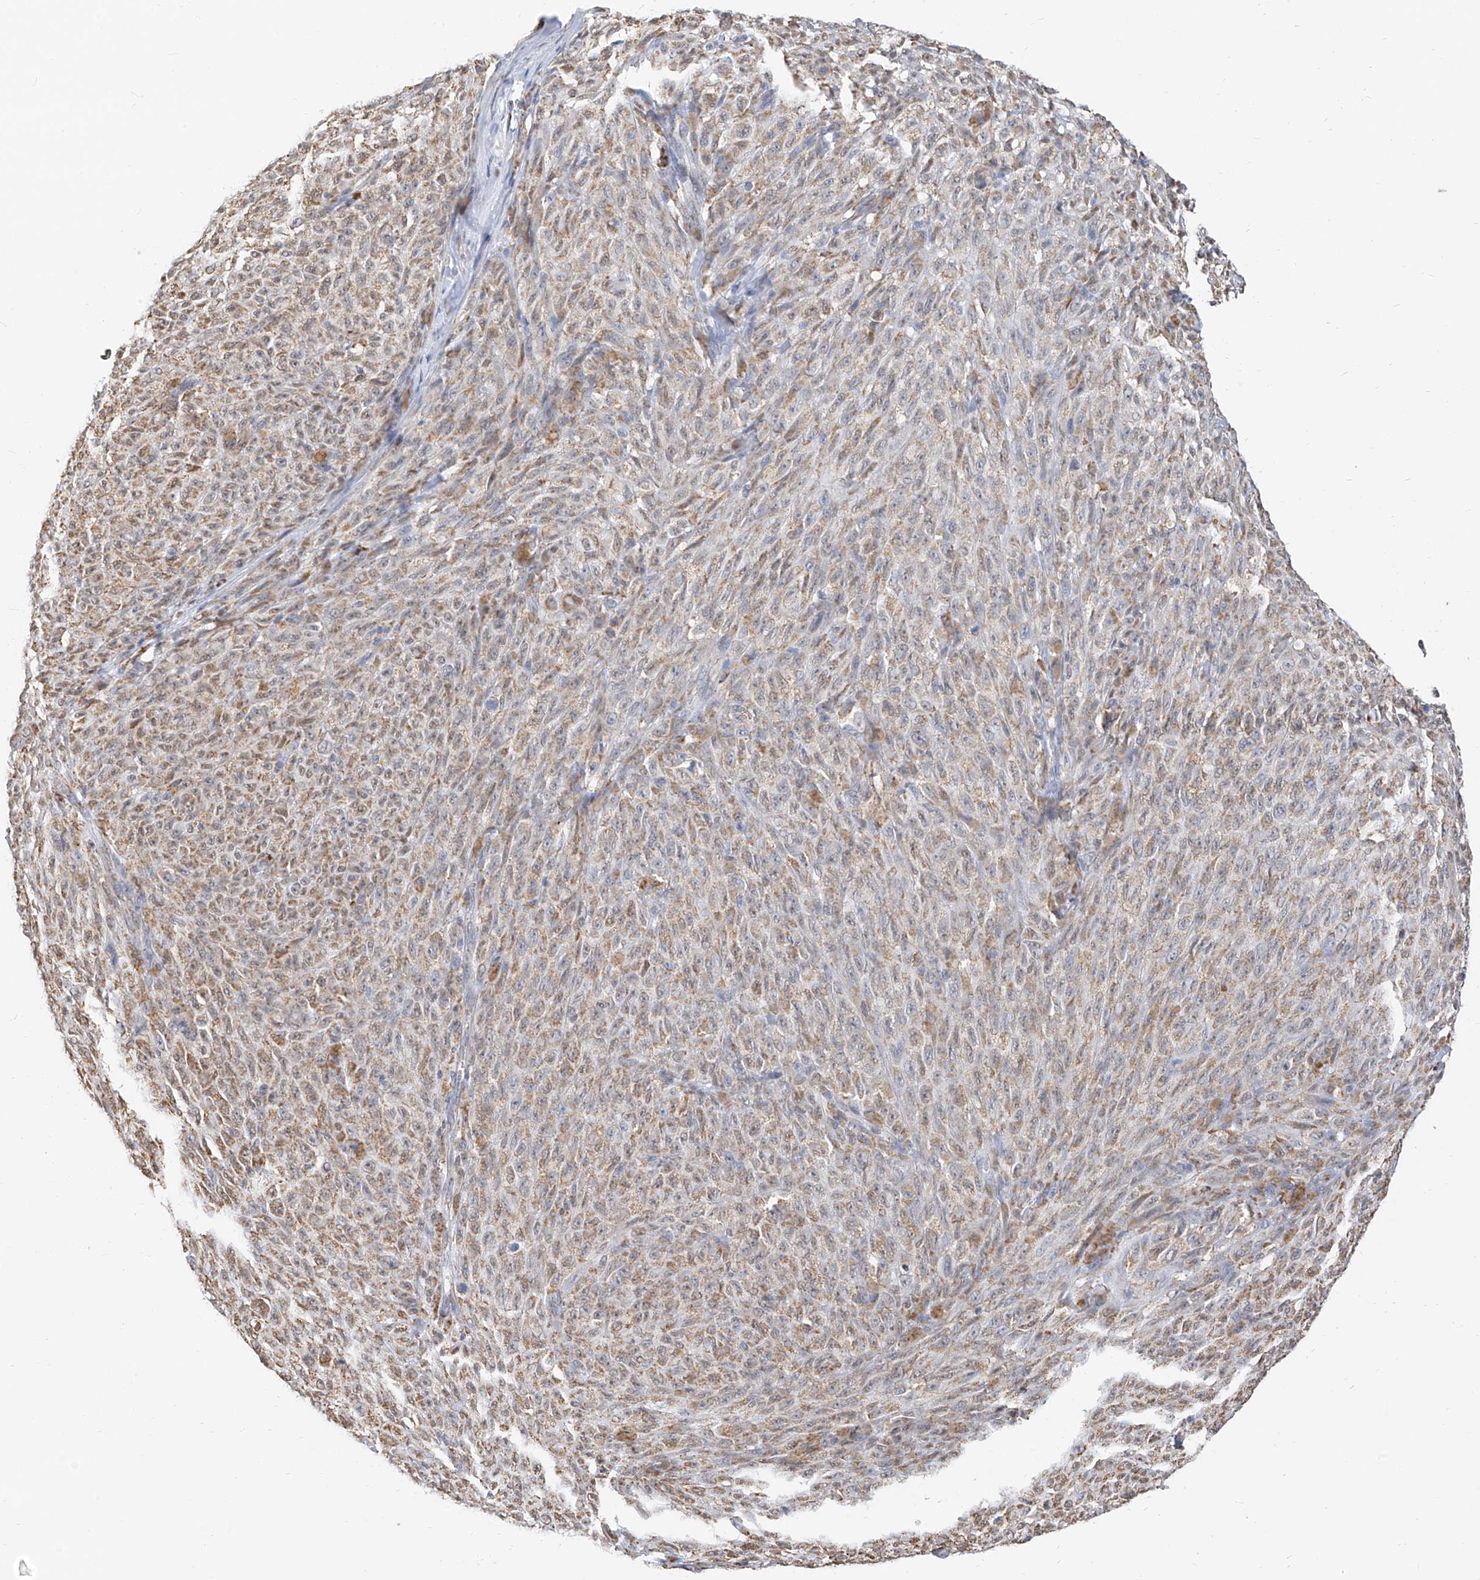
{"staining": {"intensity": "weak", "quantity": ">75%", "location": "cytoplasmic/membranous"}, "tissue": "melanoma", "cell_type": "Tumor cells", "image_type": "cancer", "snomed": [{"axis": "morphology", "description": "Malignant melanoma, NOS"}, {"axis": "topography", "description": "Skin"}], "caption": "Immunohistochemistry (IHC) staining of malignant melanoma, which exhibits low levels of weak cytoplasmic/membranous expression in about >75% of tumor cells indicating weak cytoplasmic/membranous protein staining. The staining was performed using DAB (3,3'-diaminobenzidine) (brown) for protein detection and nuclei were counterstained in hematoxylin (blue).", "gene": "NALCN", "patient": {"sex": "female", "age": 82}}